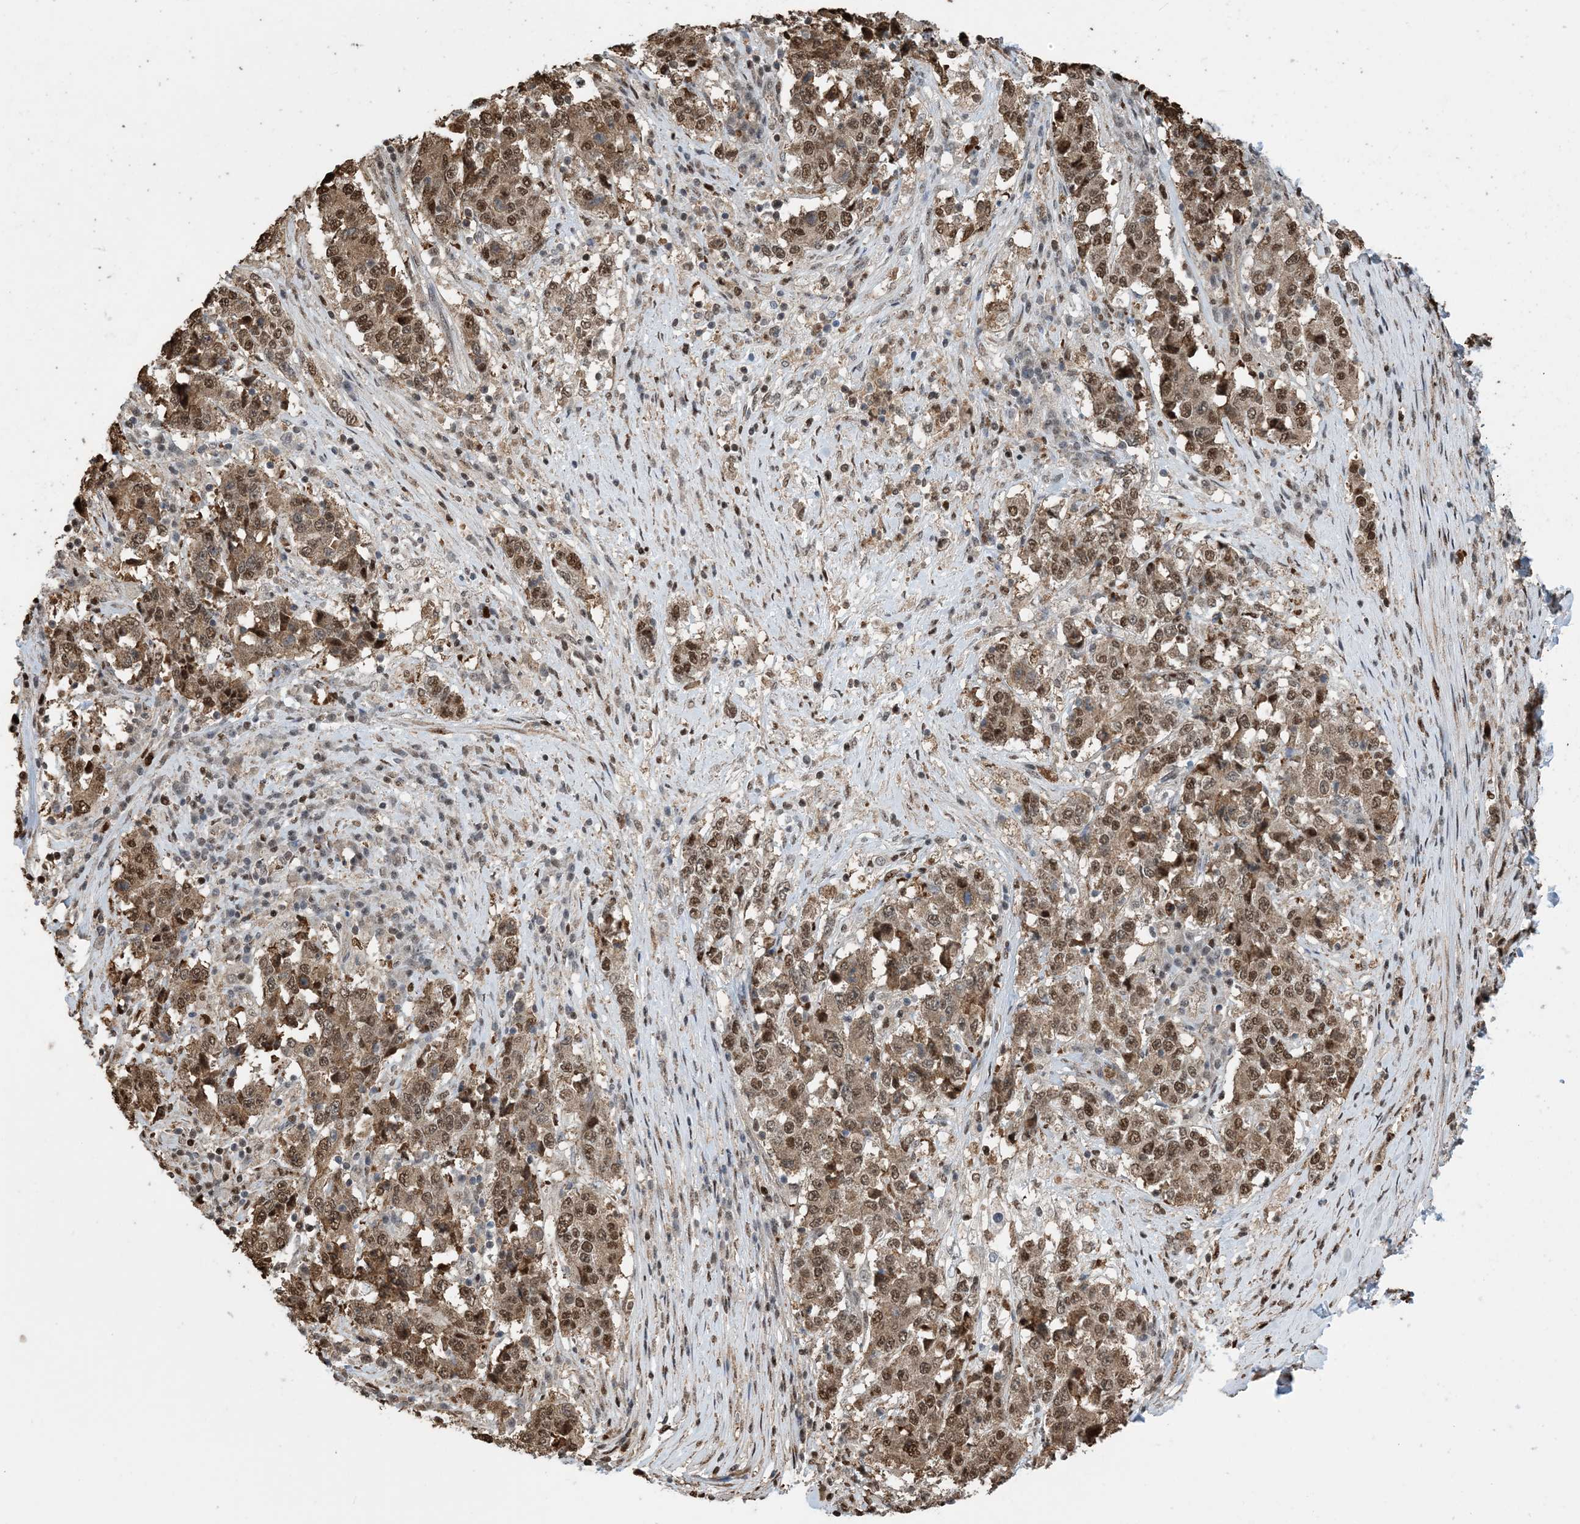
{"staining": {"intensity": "moderate", "quantity": ">75%", "location": "cytoplasmic/membranous,nuclear"}, "tissue": "stomach cancer", "cell_type": "Tumor cells", "image_type": "cancer", "snomed": [{"axis": "morphology", "description": "Adenocarcinoma, NOS"}, {"axis": "topography", "description": "Stomach"}], "caption": "The image displays immunohistochemical staining of stomach cancer (adenocarcinoma). There is moderate cytoplasmic/membranous and nuclear positivity is appreciated in approximately >75% of tumor cells. (DAB (3,3'-diaminobenzidine) IHC, brown staining for protein, blue staining for nuclei).", "gene": "HSPA1A", "patient": {"sex": "male", "age": 59}}